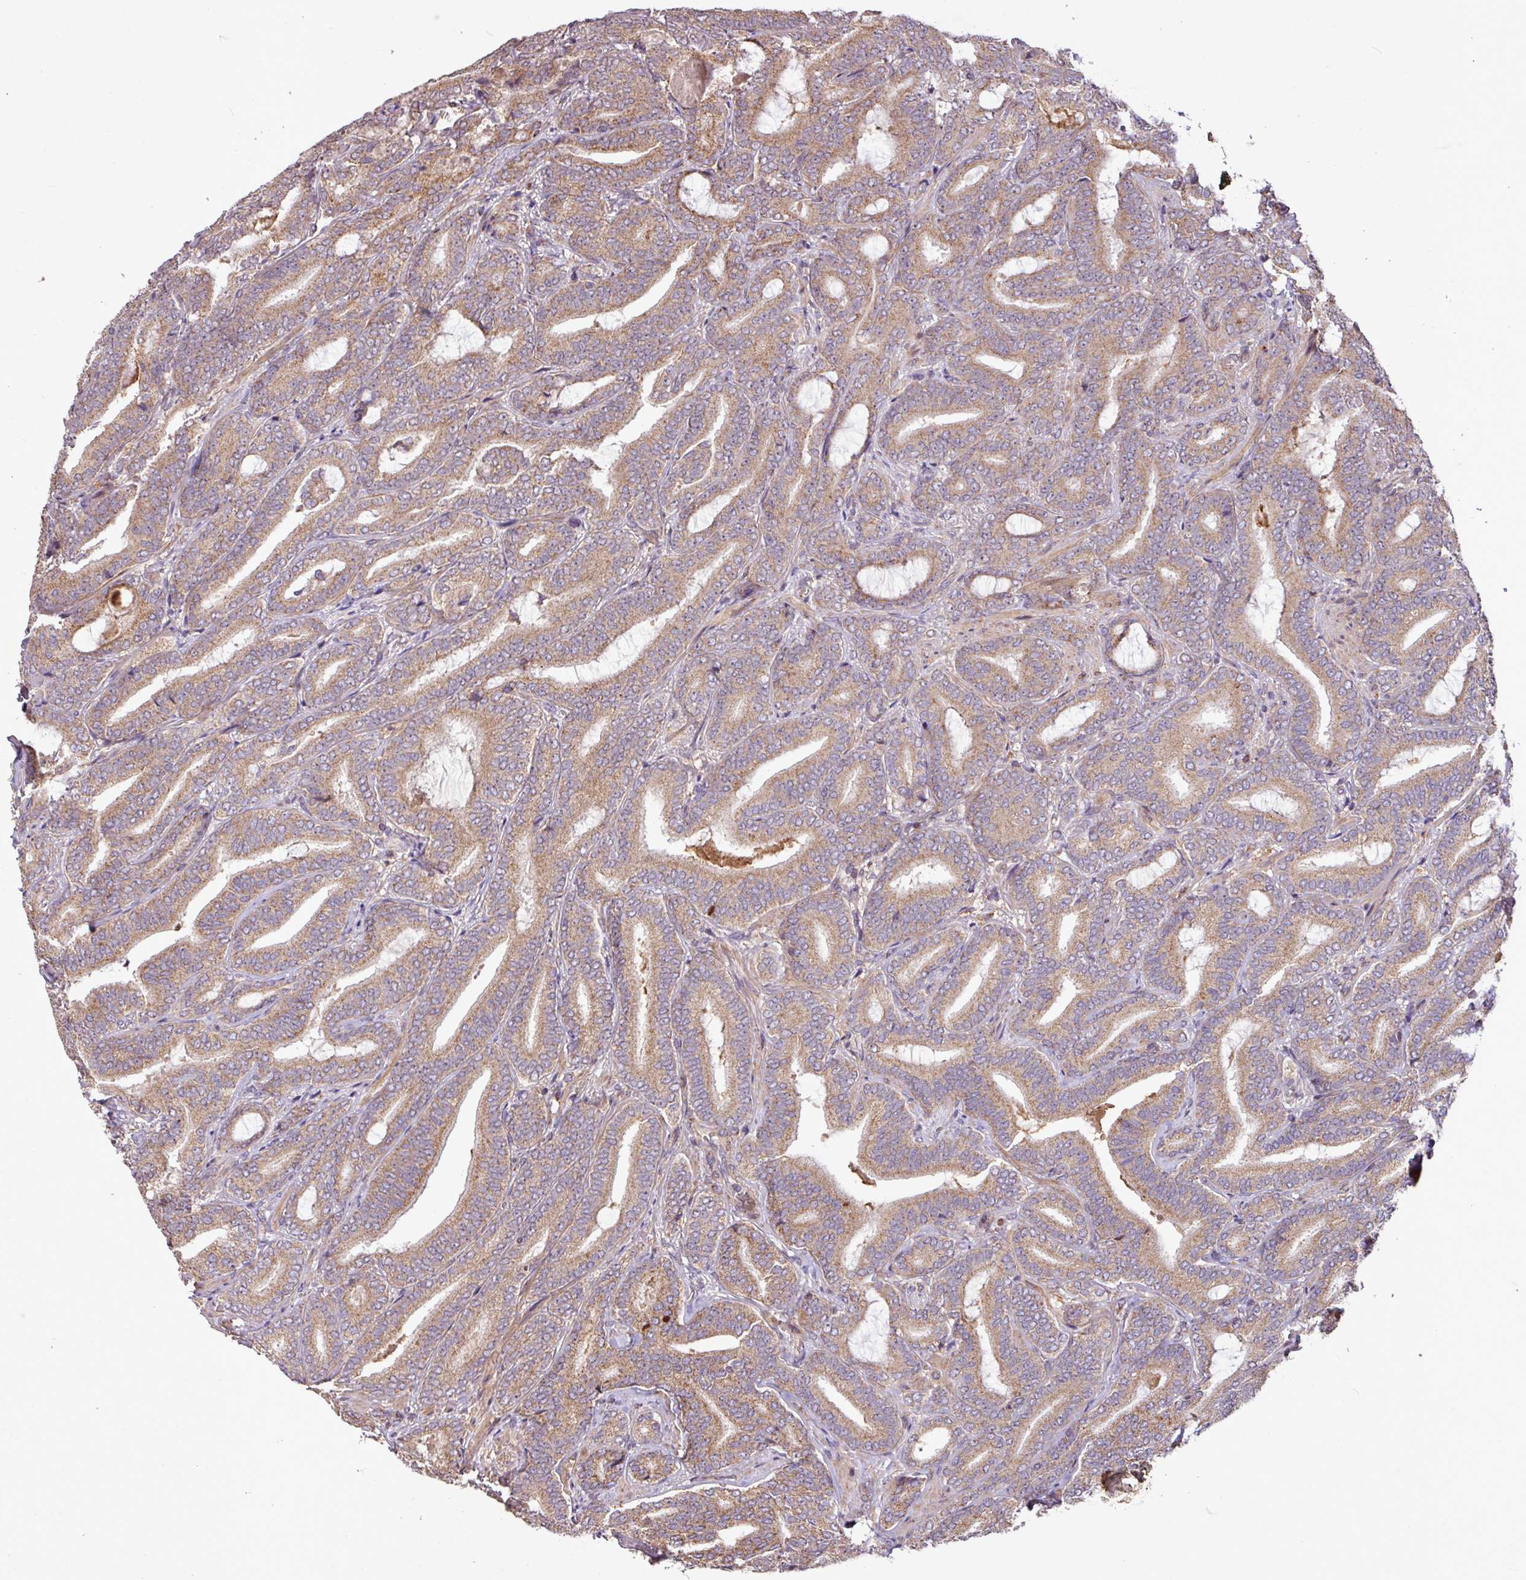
{"staining": {"intensity": "moderate", "quantity": ">75%", "location": "cytoplasmic/membranous"}, "tissue": "prostate cancer", "cell_type": "Tumor cells", "image_type": "cancer", "snomed": [{"axis": "morphology", "description": "Adenocarcinoma, Low grade"}, {"axis": "topography", "description": "Prostate and seminal vesicle, NOS"}], "caption": "This photomicrograph reveals IHC staining of human prostate low-grade adenocarcinoma, with medium moderate cytoplasmic/membranous expression in approximately >75% of tumor cells.", "gene": "YPEL3", "patient": {"sex": "male", "age": 61}}